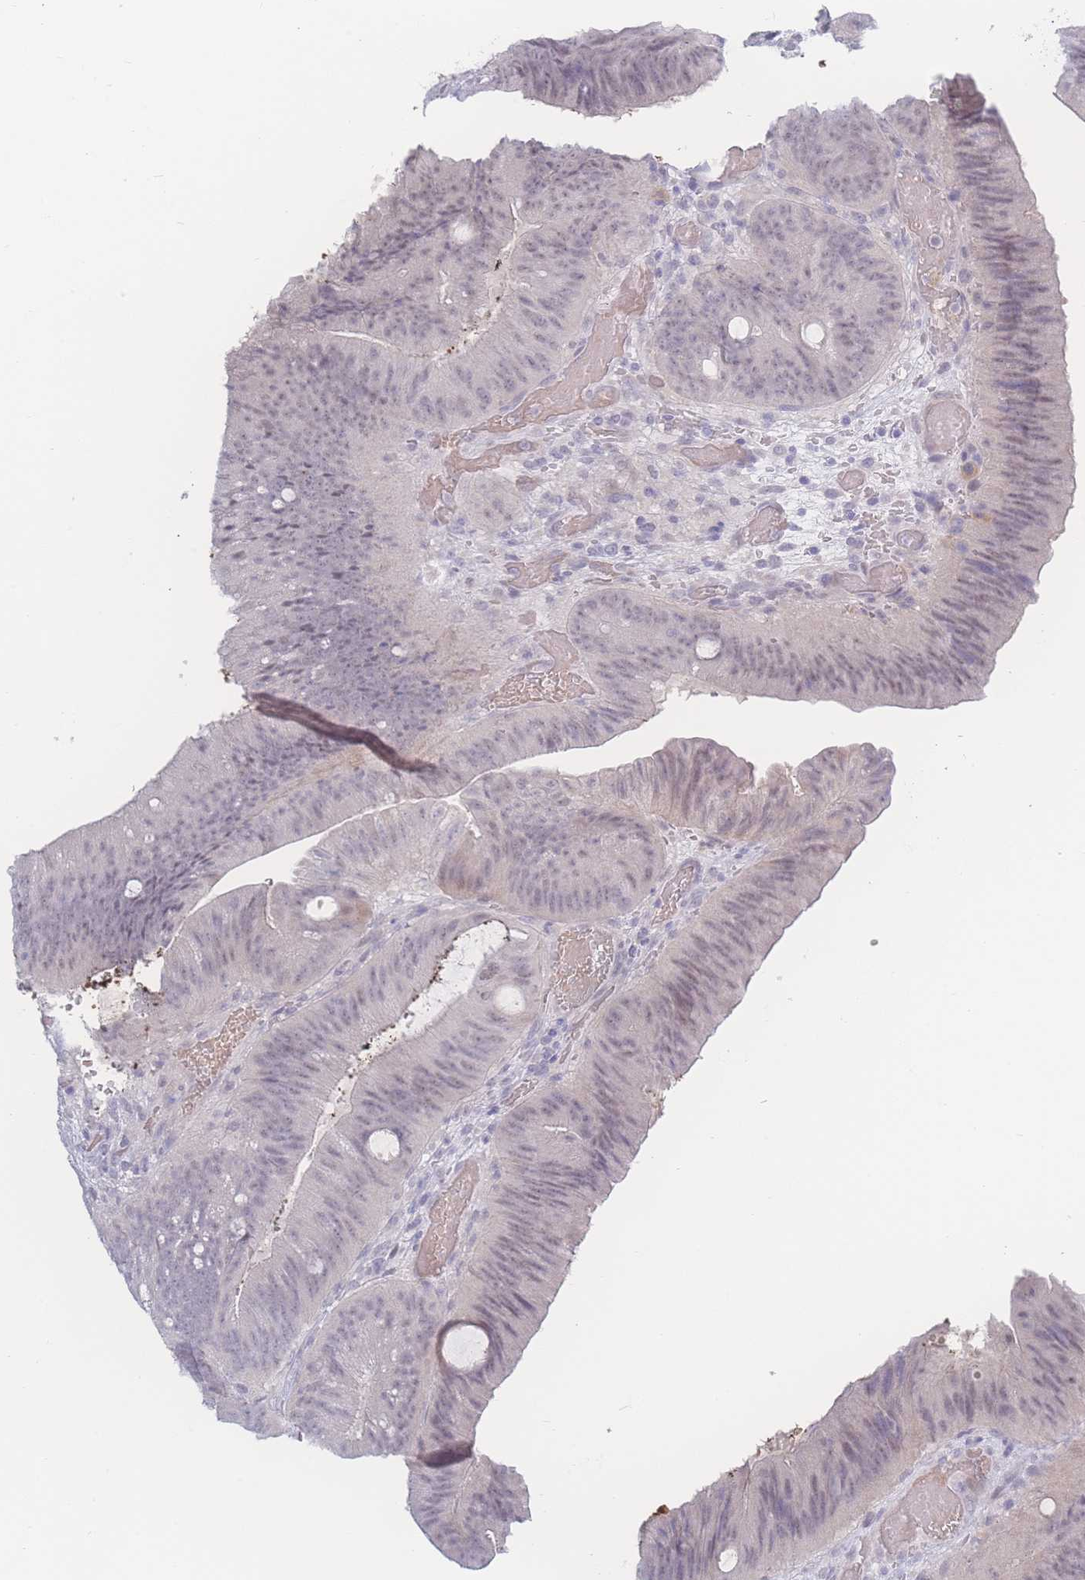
{"staining": {"intensity": "negative", "quantity": "none", "location": "none"}, "tissue": "colorectal cancer", "cell_type": "Tumor cells", "image_type": "cancer", "snomed": [{"axis": "morphology", "description": "Adenocarcinoma, NOS"}, {"axis": "topography", "description": "Colon"}], "caption": "IHC of human colorectal cancer (adenocarcinoma) shows no positivity in tumor cells.", "gene": "PRSS22", "patient": {"sex": "female", "age": 43}}